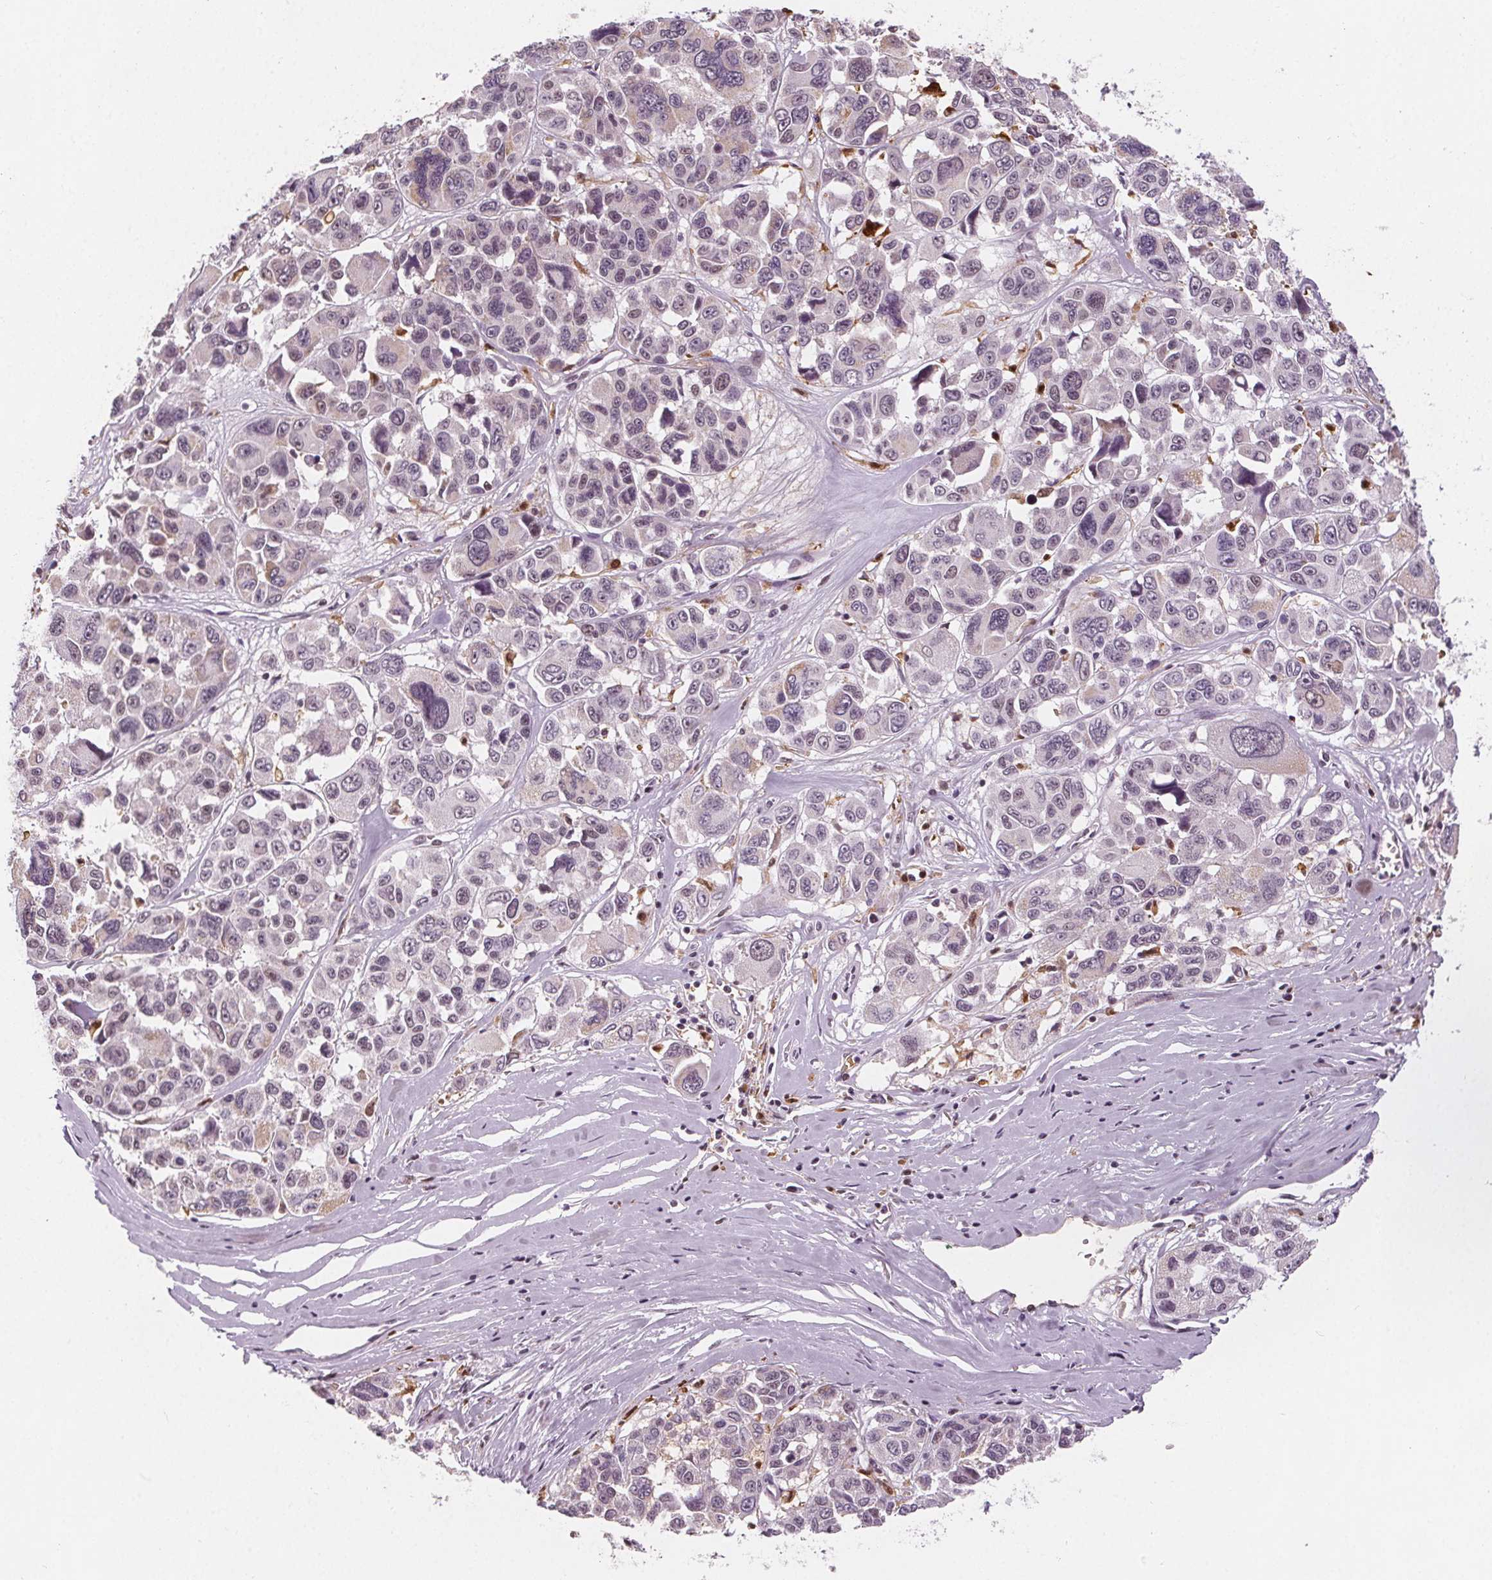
{"staining": {"intensity": "negative", "quantity": "none", "location": "none"}, "tissue": "melanoma", "cell_type": "Tumor cells", "image_type": "cancer", "snomed": [{"axis": "morphology", "description": "Malignant melanoma, NOS"}, {"axis": "topography", "description": "Skin"}], "caption": "The photomicrograph exhibits no staining of tumor cells in melanoma.", "gene": "DPM2", "patient": {"sex": "female", "age": 66}}